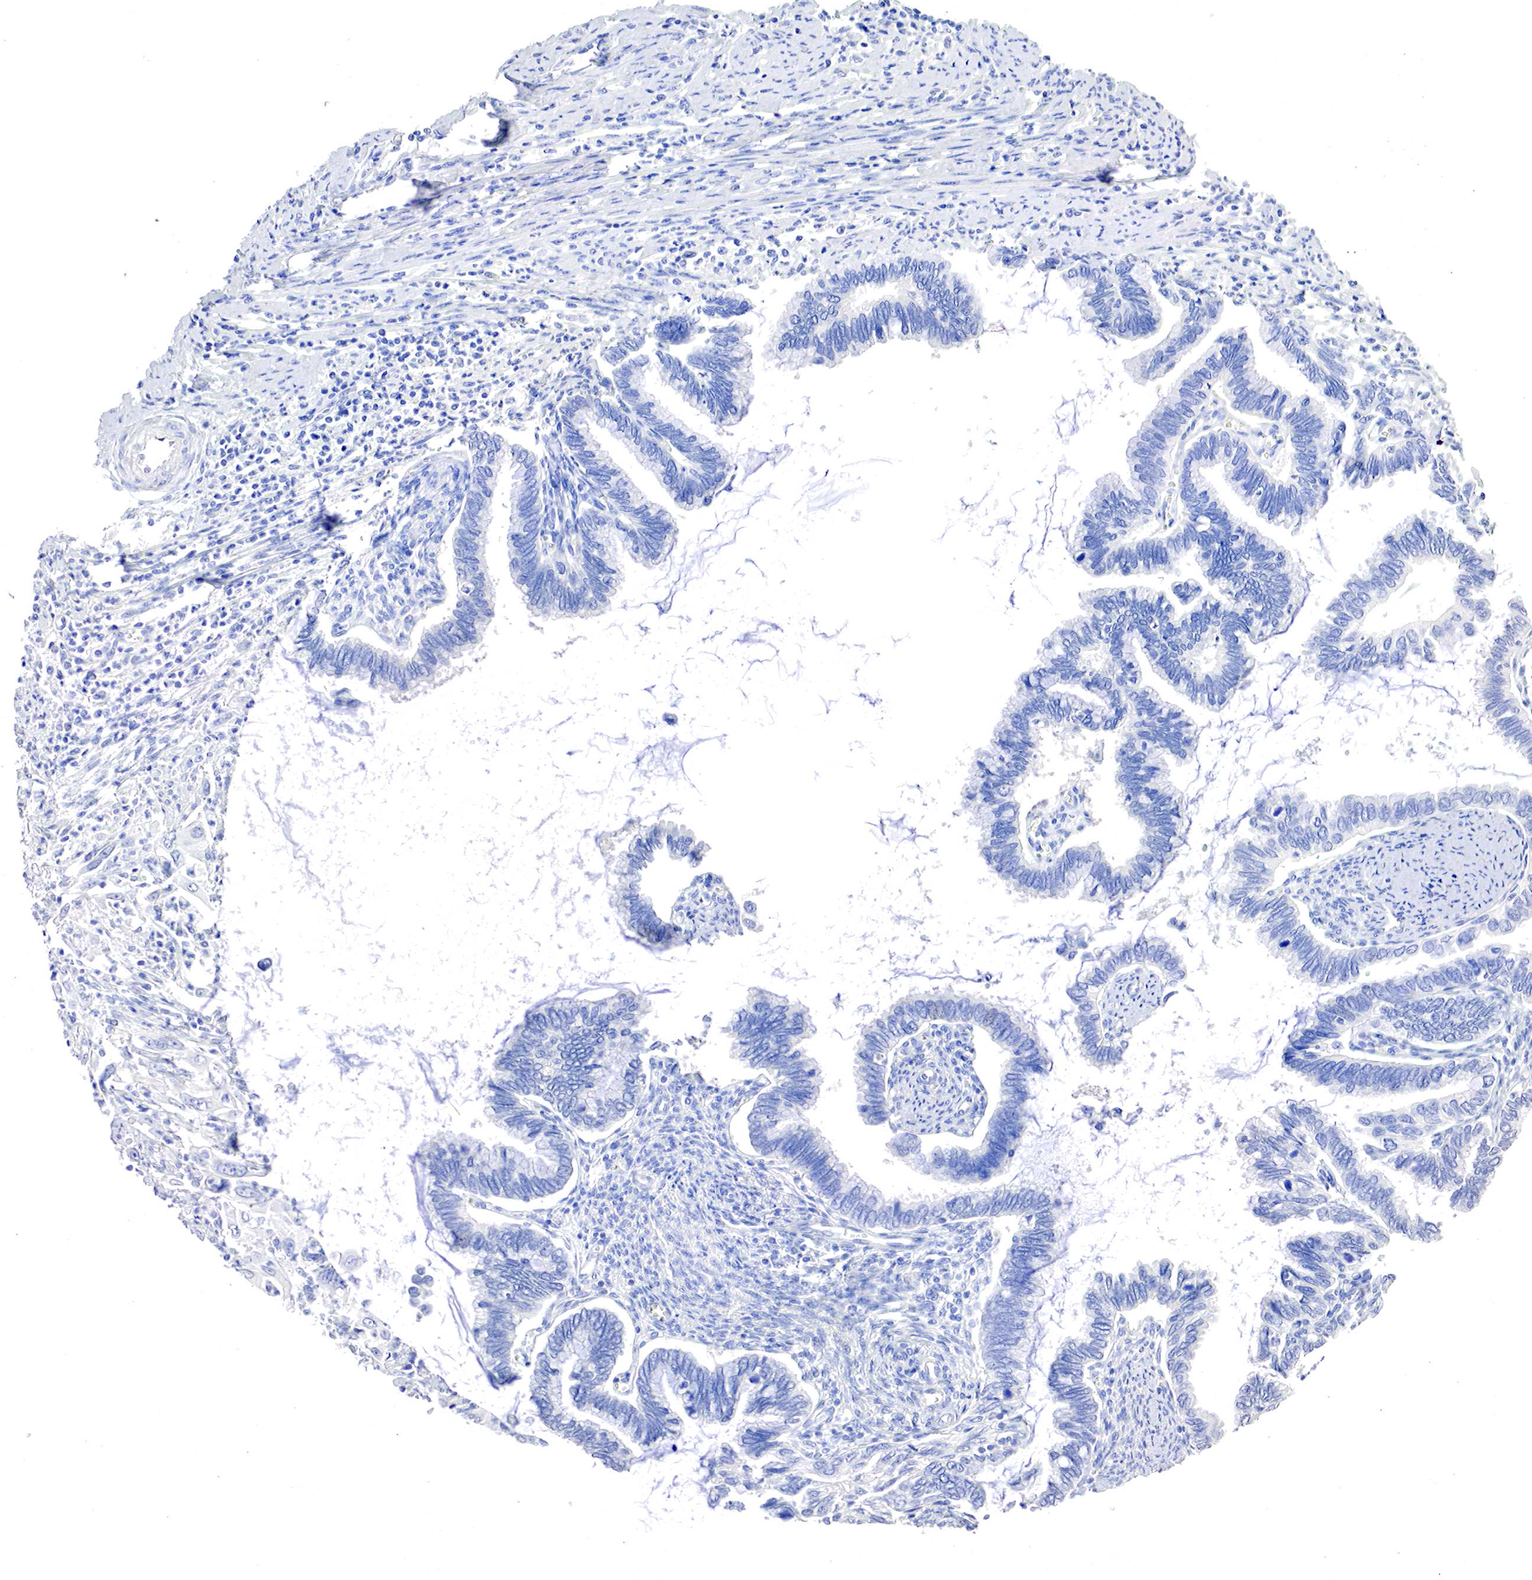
{"staining": {"intensity": "negative", "quantity": "none", "location": "none"}, "tissue": "cervical cancer", "cell_type": "Tumor cells", "image_type": "cancer", "snomed": [{"axis": "morphology", "description": "Adenocarcinoma, NOS"}, {"axis": "topography", "description": "Cervix"}], "caption": "Human cervical cancer stained for a protein using IHC displays no expression in tumor cells.", "gene": "OTC", "patient": {"sex": "female", "age": 49}}